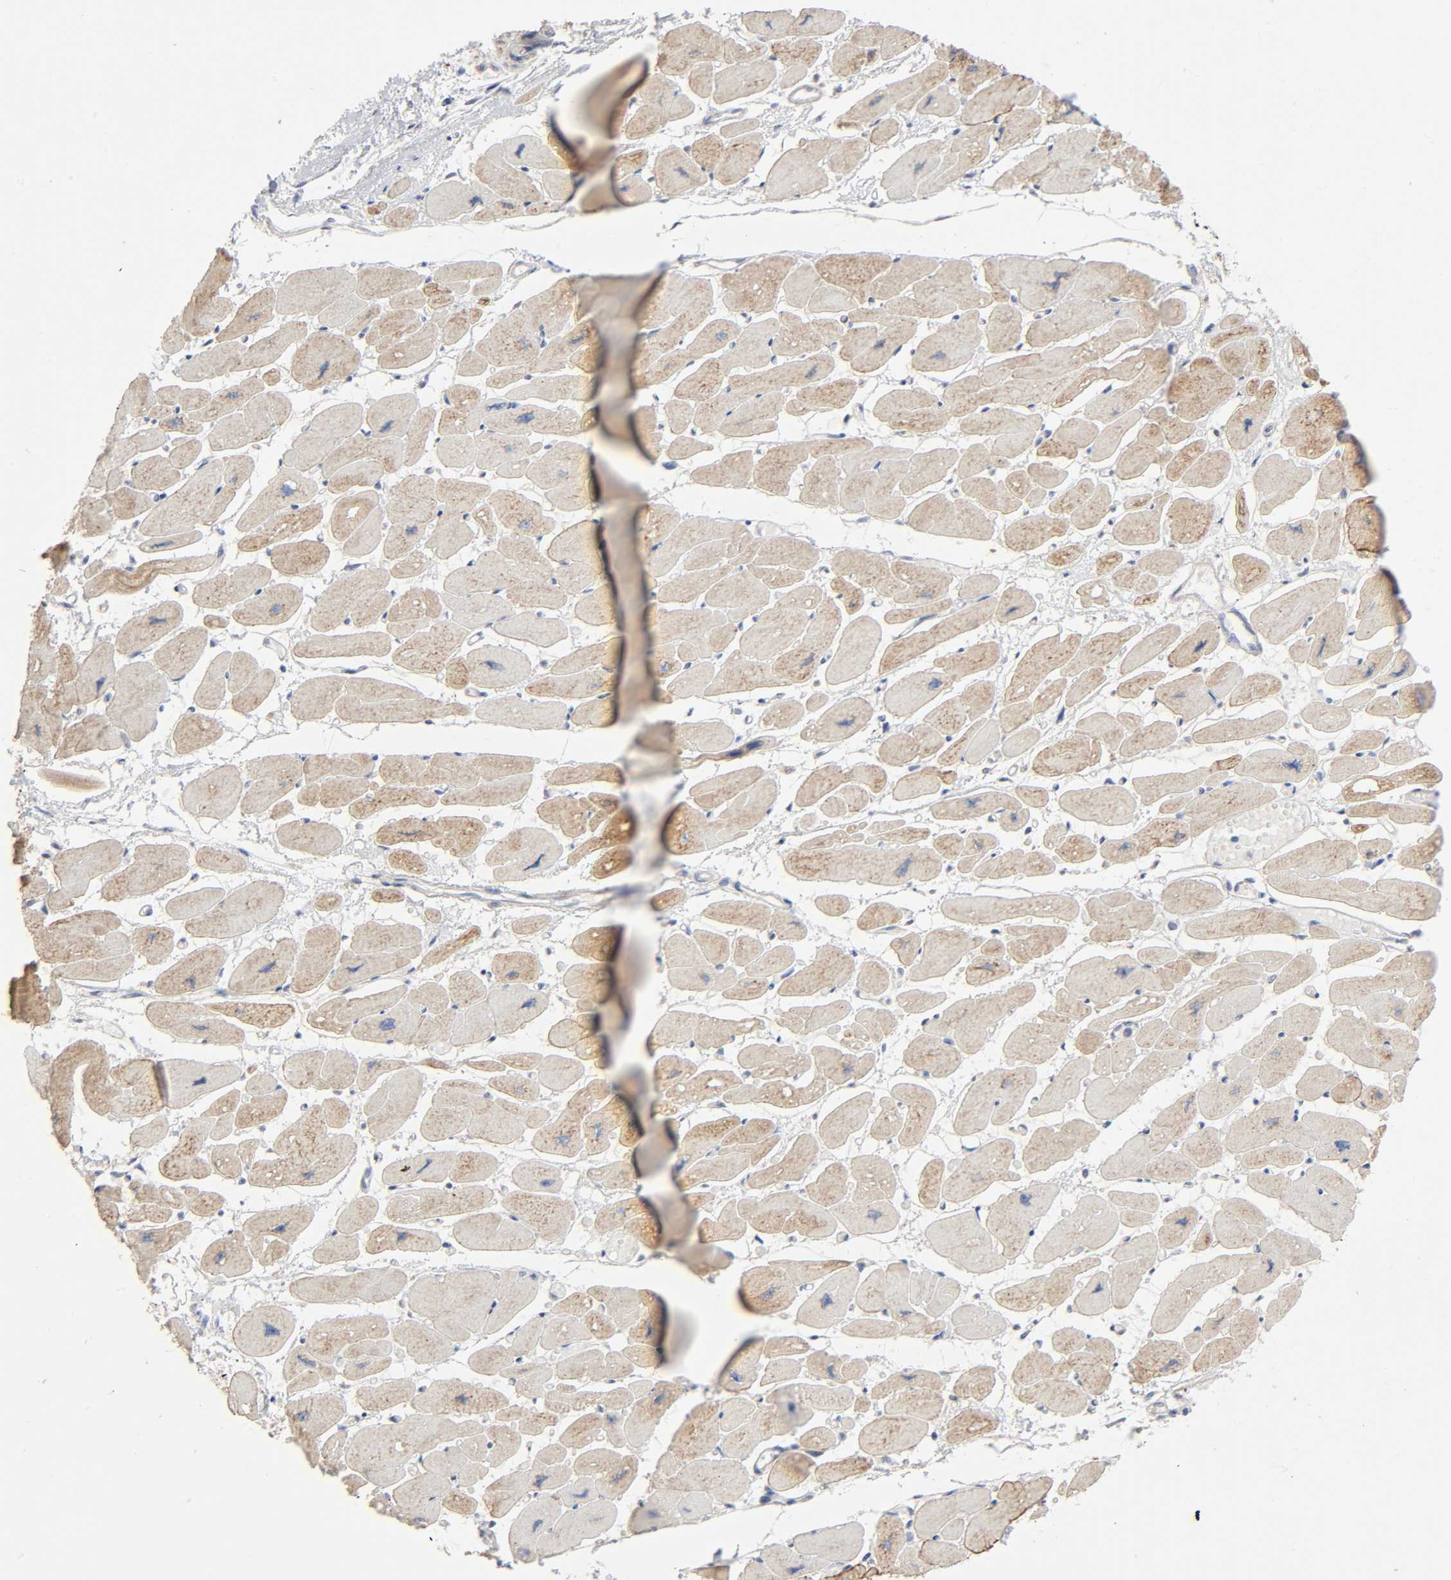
{"staining": {"intensity": "moderate", "quantity": ">75%", "location": "cytoplasmic/membranous"}, "tissue": "heart muscle", "cell_type": "Cardiomyocytes", "image_type": "normal", "snomed": [{"axis": "morphology", "description": "Normal tissue, NOS"}, {"axis": "topography", "description": "Heart"}], "caption": "Cardiomyocytes show medium levels of moderate cytoplasmic/membranous staining in approximately >75% of cells in normal heart muscle.", "gene": "SYT16", "patient": {"sex": "female", "age": 54}}